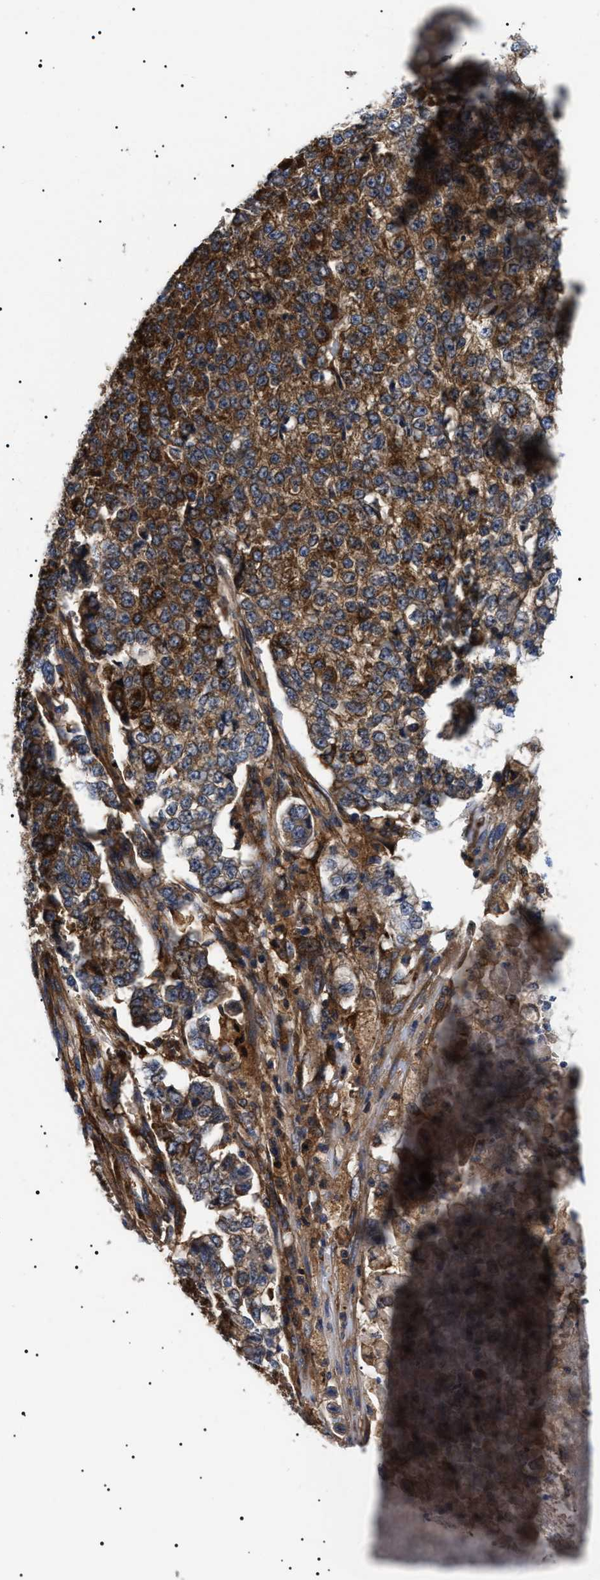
{"staining": {"intensity": "strong", "quantity": ">75%", "location": "cytoplasmic/membranous"}, "tissue": "pancreatic cancer", "cell_type": "Tumor cells", "image_type": "cancer", "snomed": [{"axis": "morphology", "description": "Adenocarcinoma, NOS"}, {"axis": "topography", "description": "Pancreas"}], "caption": "Immunohistochemical staining of adenocarcinoma (pancreatic) displays high levels of strong cytoplasmic/membranous positivity in about >75% of tumor cells. (Stains: DAB in brown, nuclei in blue, Microscopy: brightfield microscopy at high magnification).", "gene": "TPP2", "patient": {"sex": "male", "age": 50}}